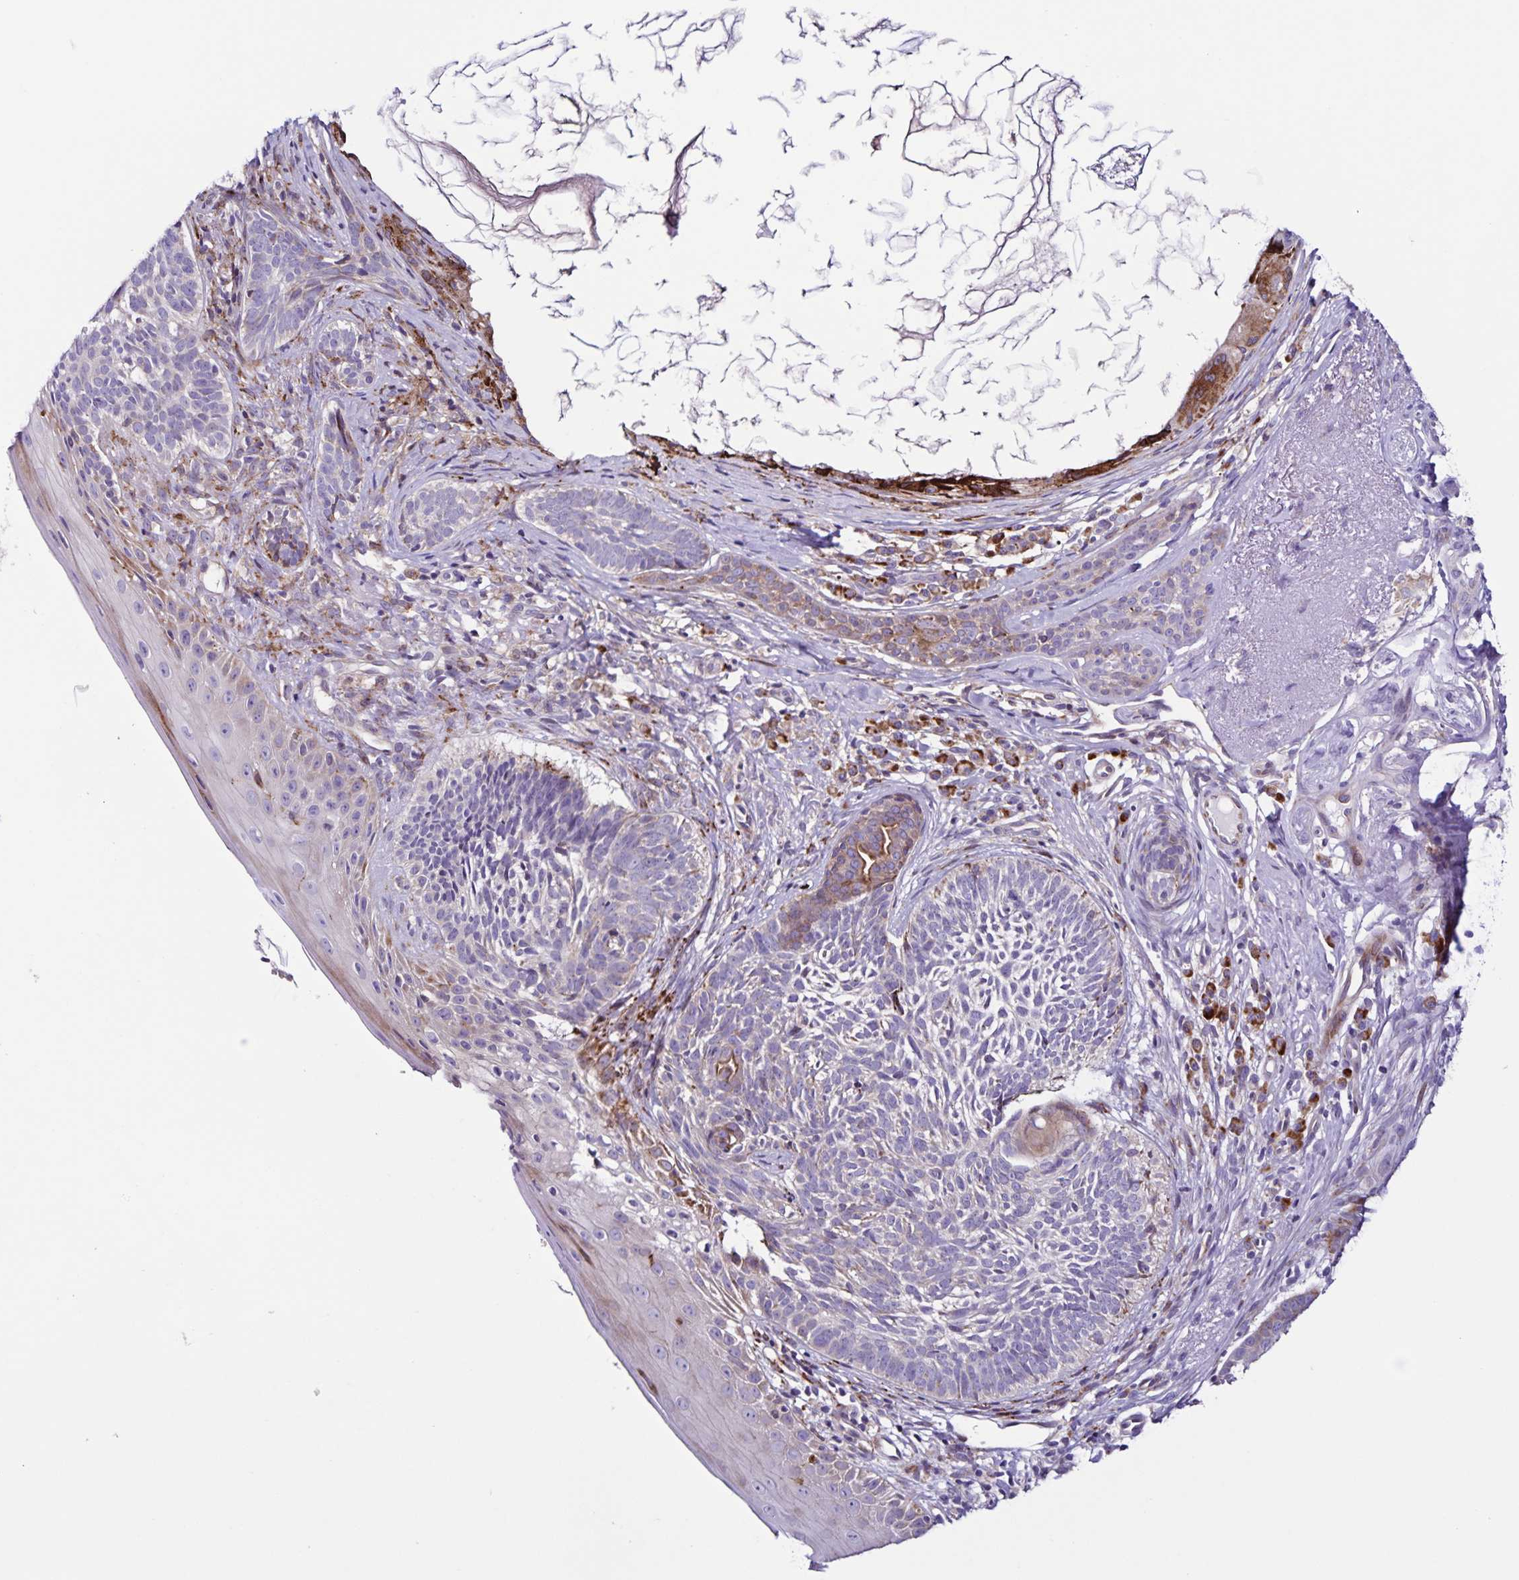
{"staining": {"intensity": "moderate", "quantity": "<25%", "location": "cytoplasmic/membranous"}, "tissue": "skin cancer", "cell_type": "Tumor cells", "image_type": "cancer", "snomed": [{"axis": "morphology", "description": "Basal cell carcinoma"}, {"axis": "topography", "description": "Skin"}], "caption": "A high-resolution image shows IHC staining of skin basal cell carcinoma, which exhibits moderate cytoplasmic/membranous positivity in about <25% of tumor cells. (Brightfield microscopy of DAB IHC at high magnification).", "gene": "OSBPL5", "patient": {"sex": "female", "age": 74}}